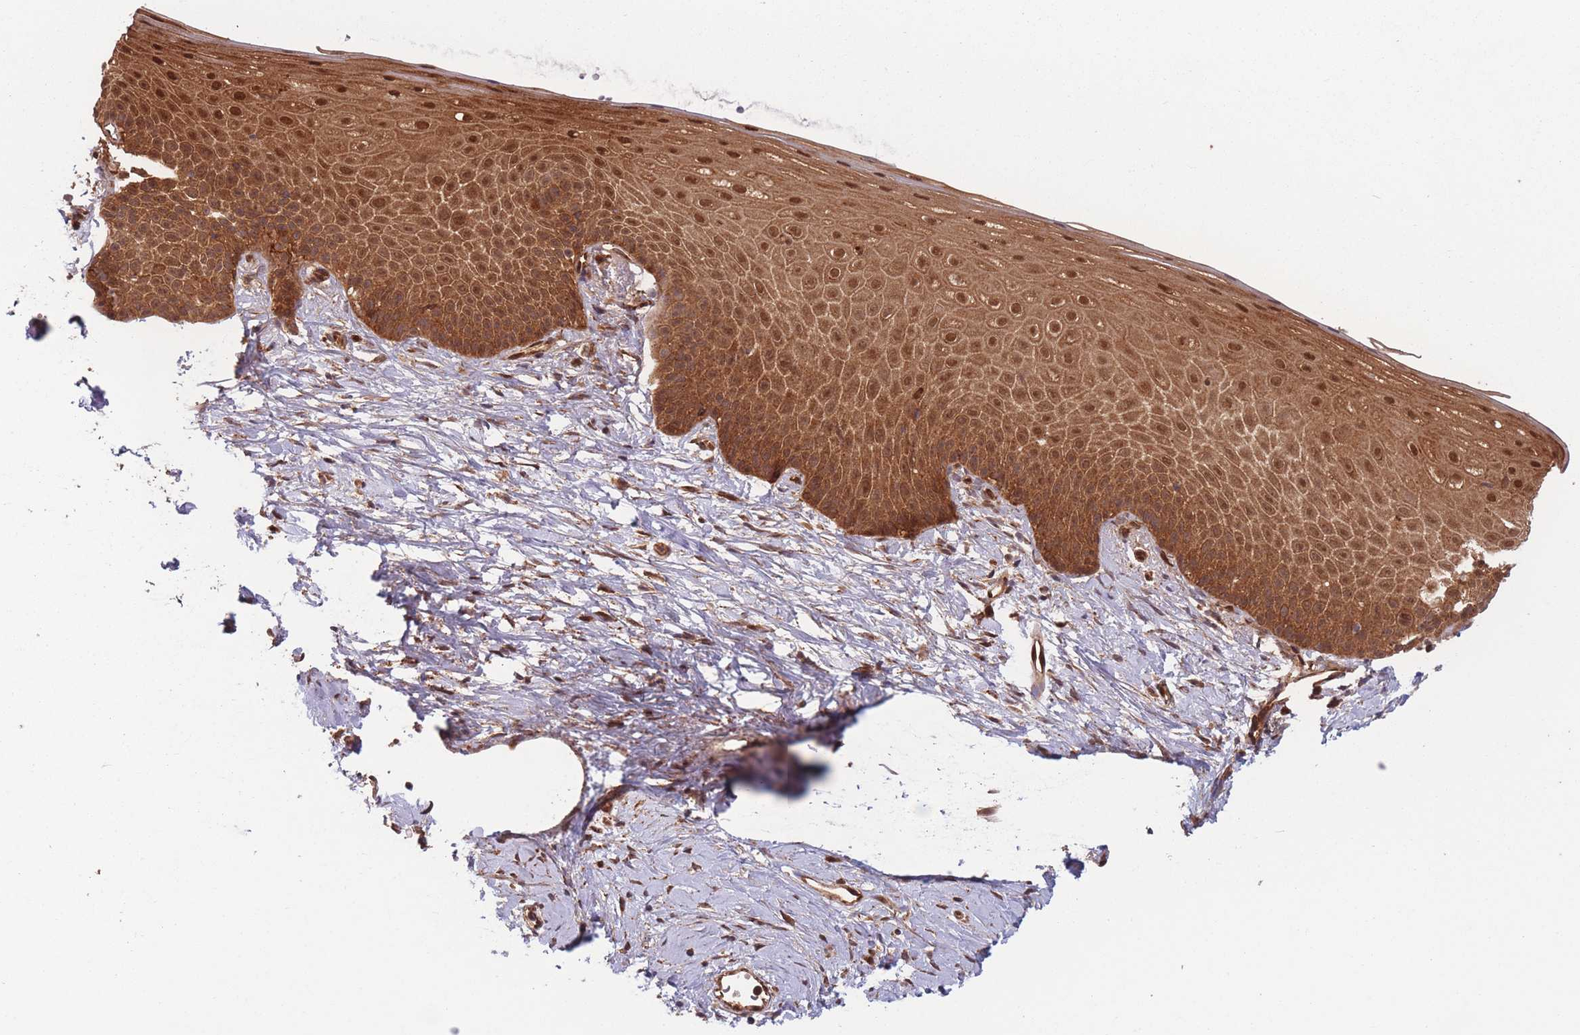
{"staining": {"intensity": "strong", "quantity": ">75%", "location": "cytoplasmic/membranous,nuclear"}, "tissue": "cervix", "cell_type": "Glandular cells", "image_type": "normal", "snomed": [{"axis": "morphology", "description": "Normal tissue, NOS"}, {"axis": "topography", "description": "Cervix"}], "caption": "Protein staining by immunohistochemistry (IHC) reveals strong cytoplasmic/membranous,nuclear expression in approximately >75% of glandular cells in normal cervix. Ihc stains the protein of interest in brown and the nuclei are stained blue.", "gene": "PODXL2", "patient": {"sex": "female", "age": 57}}